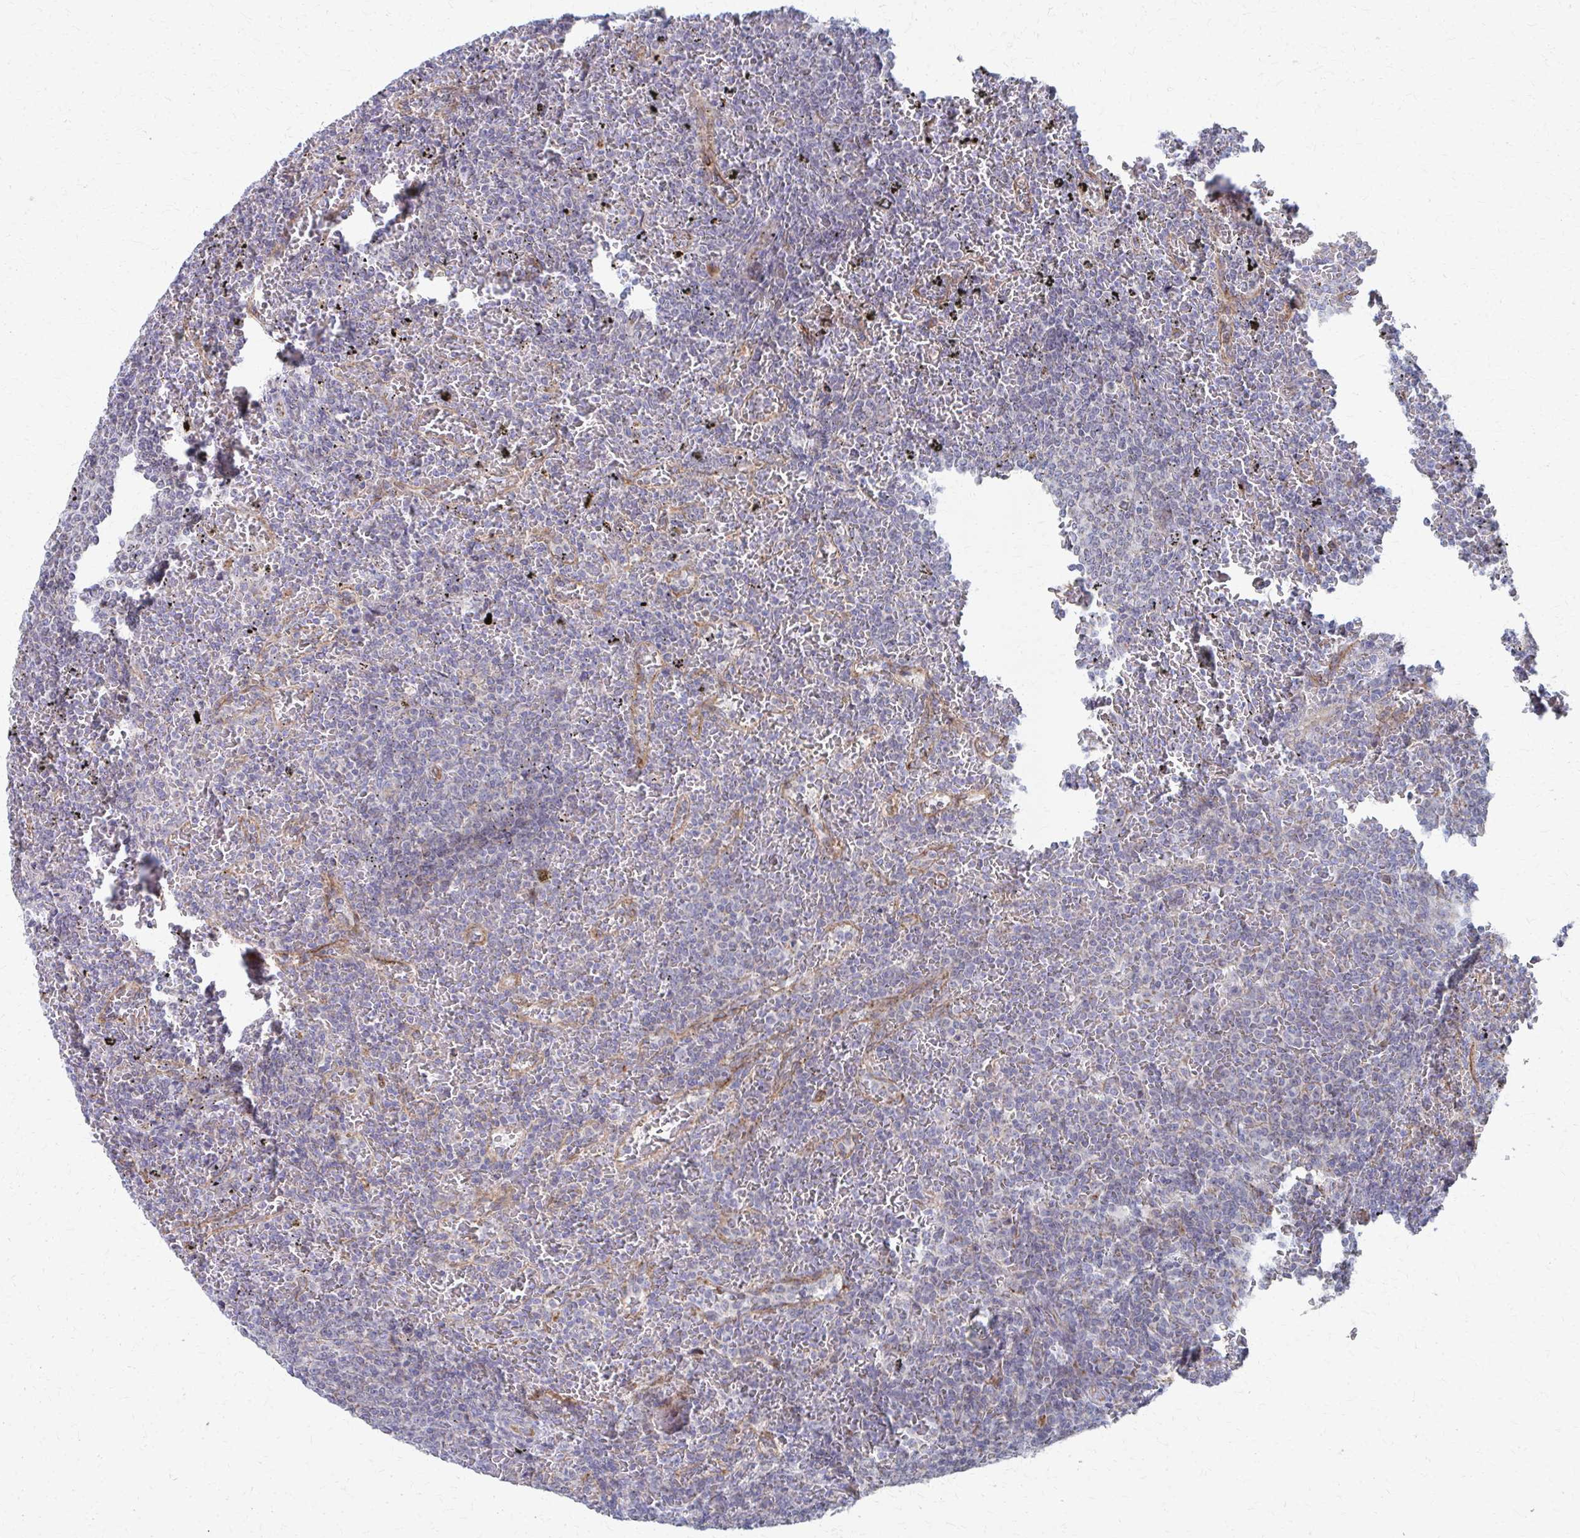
{"staining": {"intensity": "negative", "quantity": "none", "location": "none"}, "tissue": "lymphoma", "cell_type": "Tumor cells", "image_type": "cancer", "snomed": [{"axis": "morphology", "description": "Malignant lymphoma, non-Hodgkin's type, Low grade"}, {"axis": "topography", "description": "Spleen"}], "caption": "Human low-grade malignant lymphoma, non-Hodgkin's type stained for a protein using immunohistochemistry (IHC) shows no expression in tumor cells.", "gene": "FAHD1", "patient": {"sex": "female", "age": 77}}